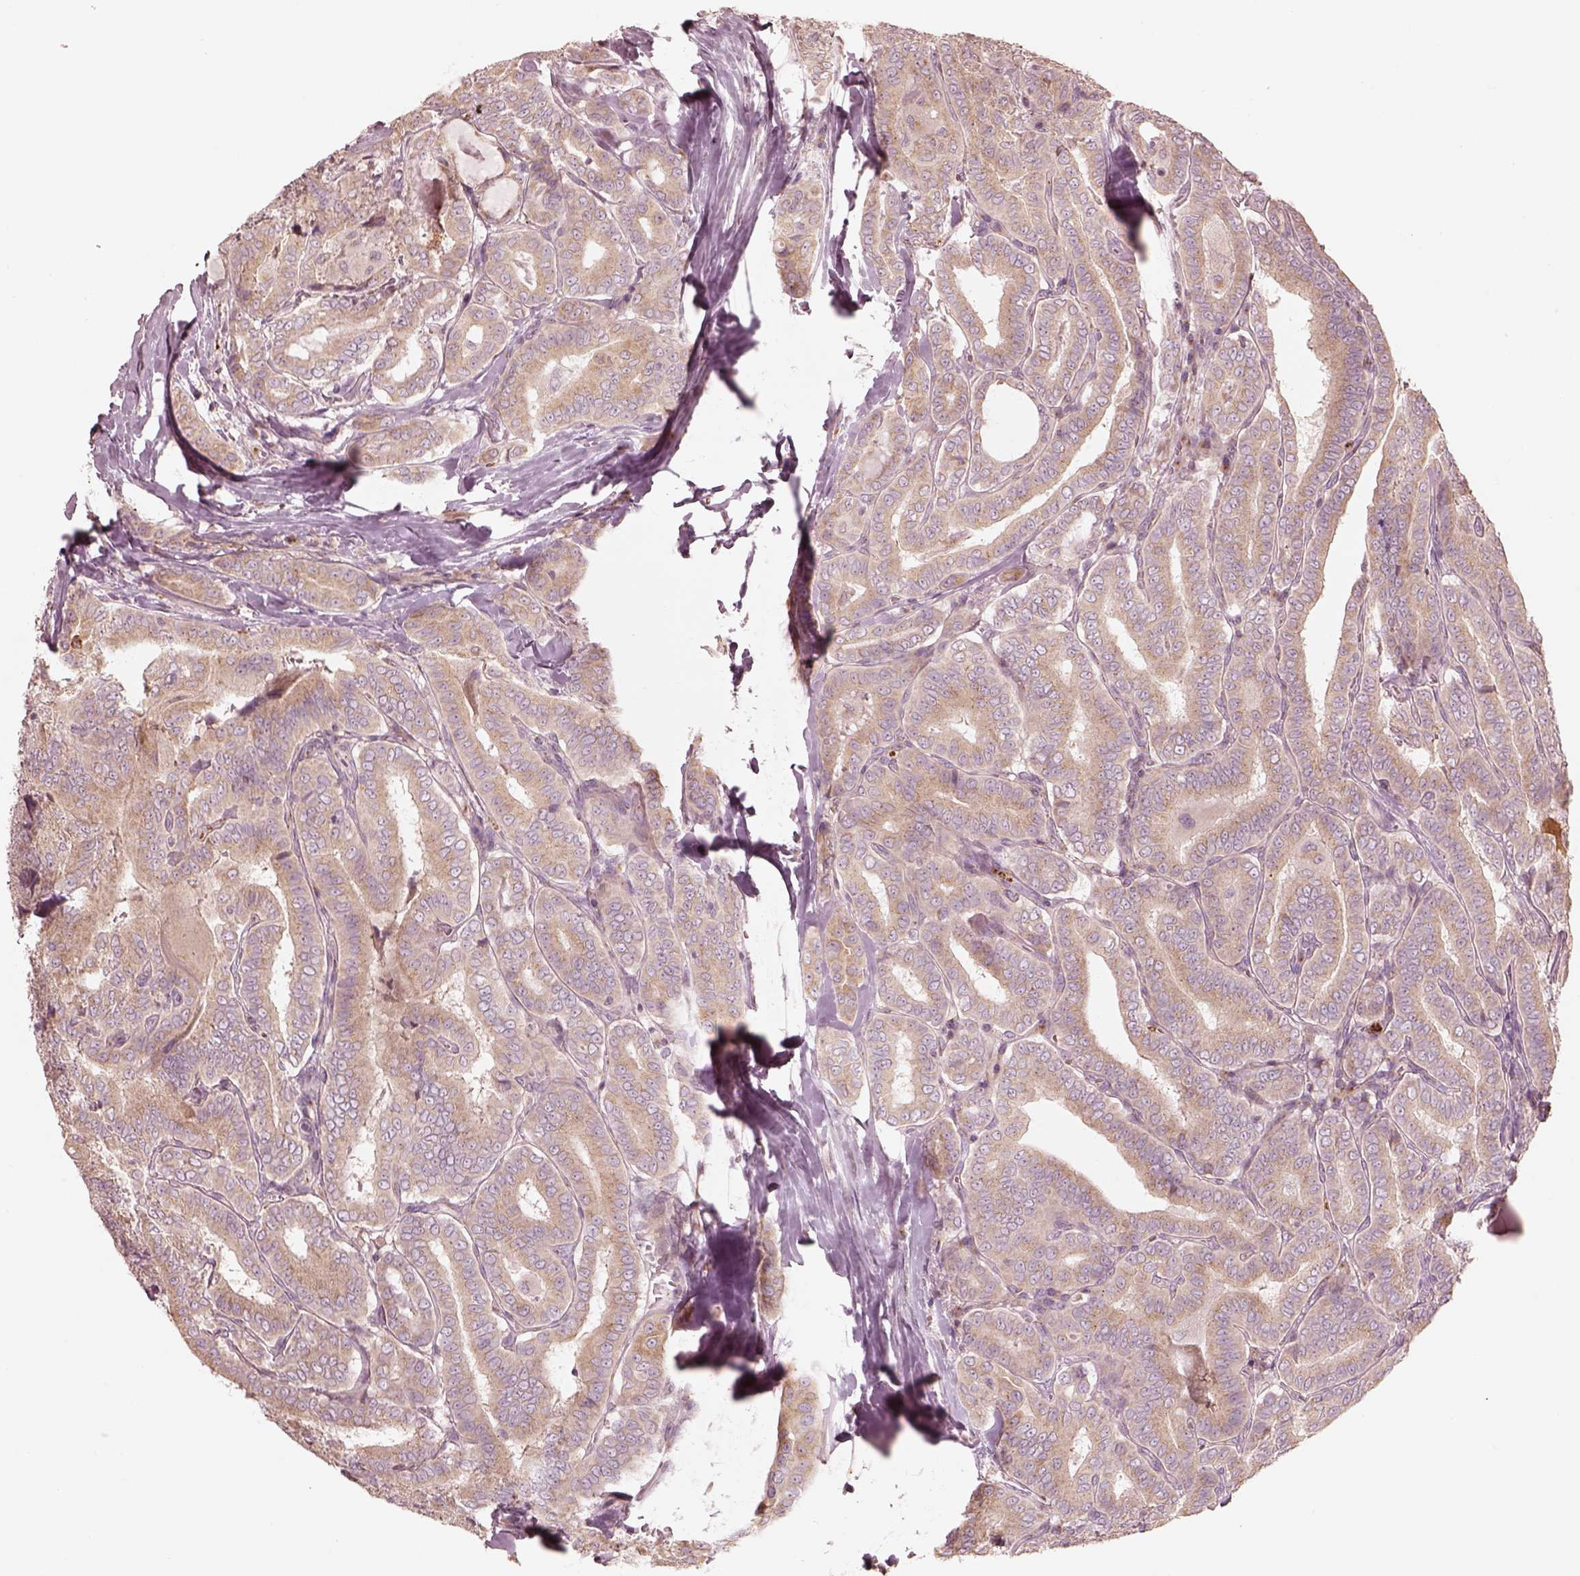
{"staining": {"intensity": "weak", "quantity": ">75%", "location": "cytoplasmic/membranous"}, "tissue": "thyroid cancer", "cell_type": "Tumor cells", "image_type": "cancer", "snomed": [{"axis": "morphology", "description": "Papillary adenocarcinoma, NOS"}, {"axis": "morphology", "description": "Papillary adenoma metastatic"}, {"axis": "topography", "description": "Thyroid gland"}], "caption": "Protein staining demonstrates weak cytoplasmic/membranous expression in approximately >75% of tumor cells in thyroid papillary adenoma metastatic.", "gene": "ABCA7", "patient": {"sex": "female", "age": 50}}